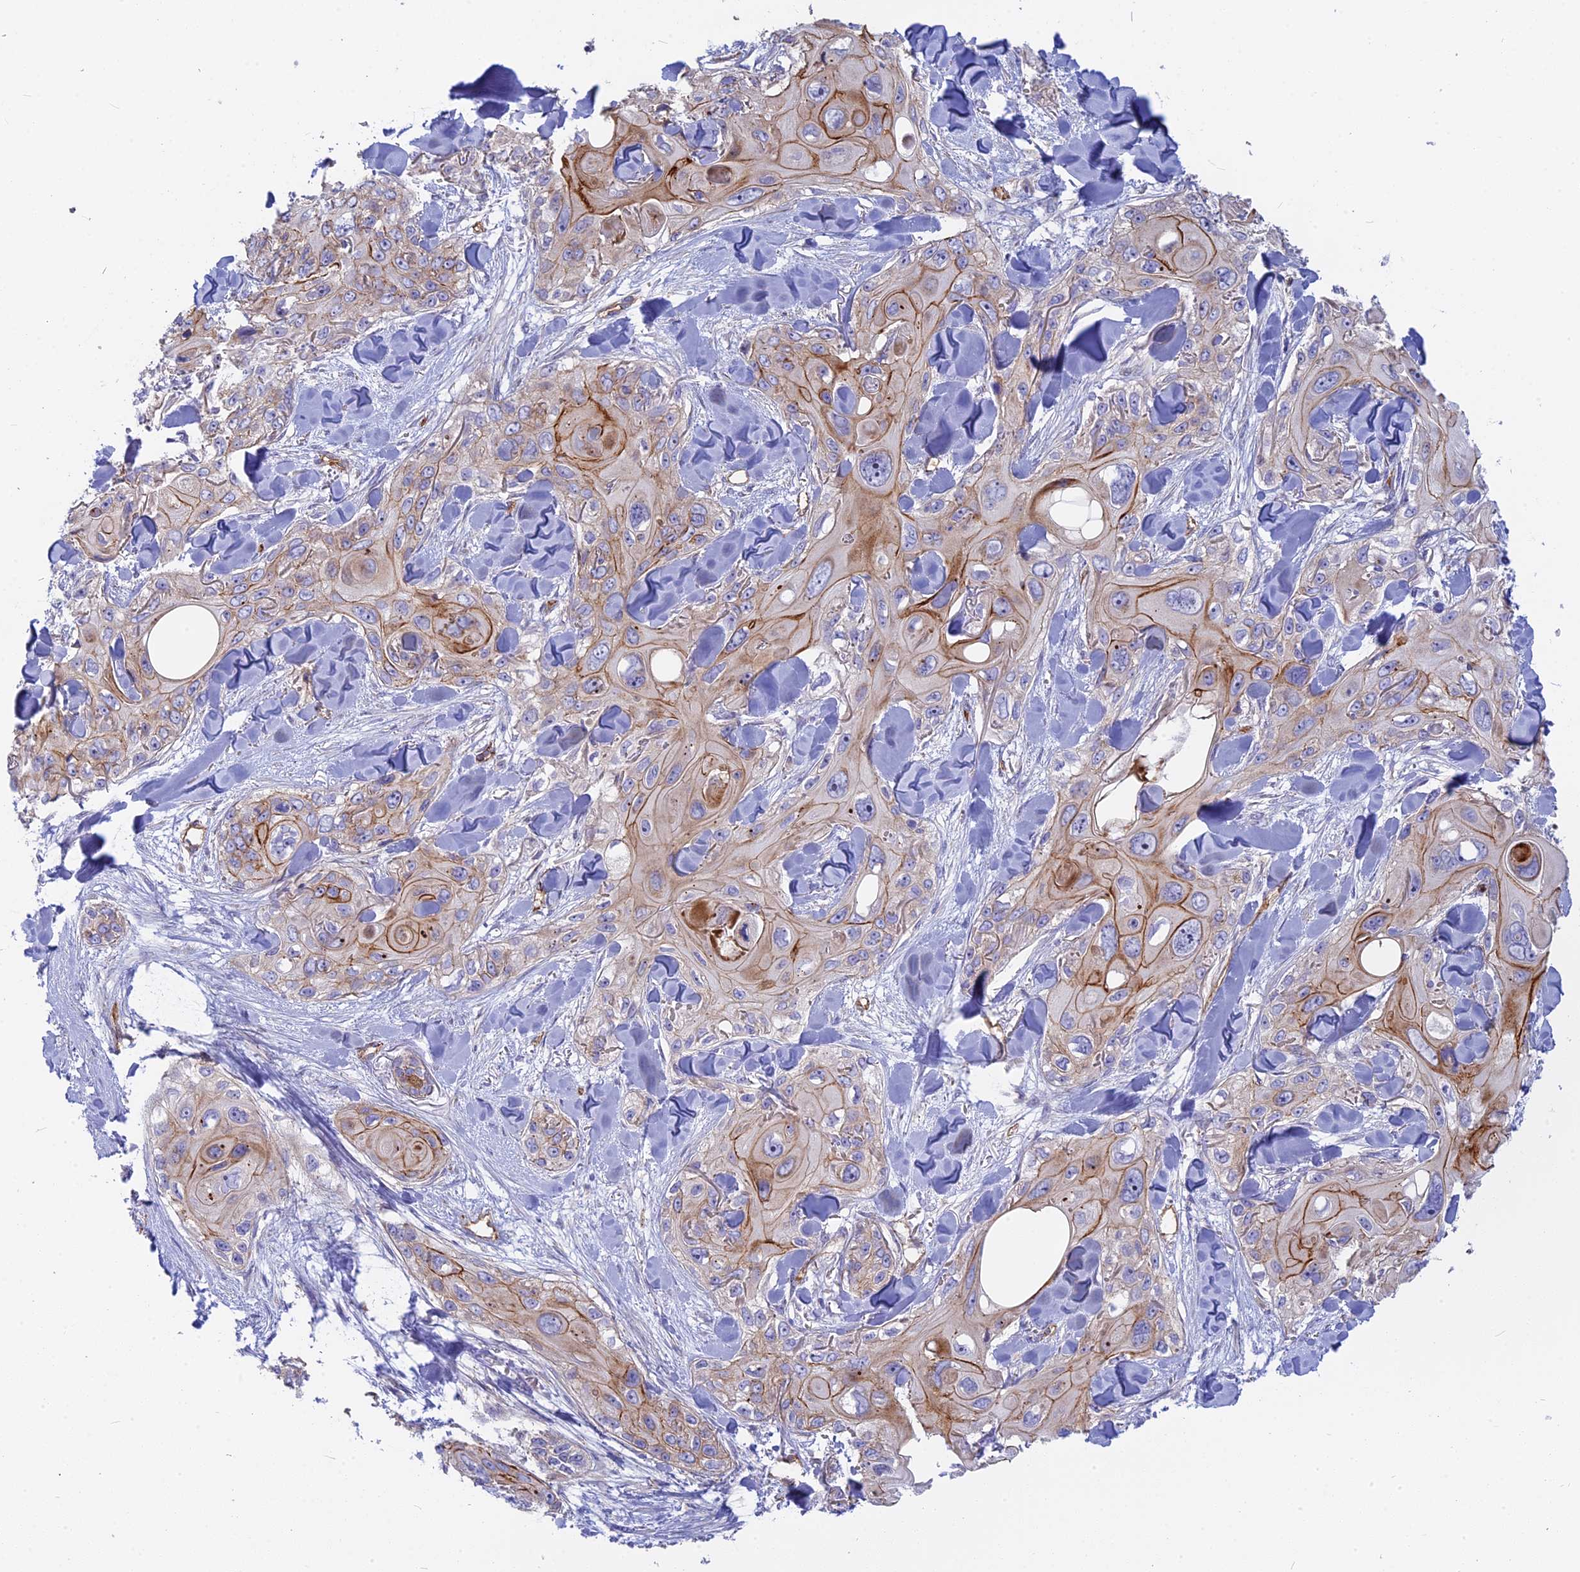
{"staining": {"intensity": "moderate", "quantity": ">75%", "location": "cytoplasmic/membranous"}, "tissue": "skin cancer", "cell_type": "Tumor cells", "image_type": "cancer", "snomed": [{"axis": "morphology", "description": "Normal tissue, NOS"}, {"axis": "morphology", "description": "Squamous cell carcinoma, NOS"}, {"axis": "topography", "description": "Skin"}], "caption": "An IHC photomicrograph of neoplastic tissue is shown. Protein staining in brown highlights moderate cytoplasmic/membranous positivity in skin cancer within tumor cells.", "gene": "CNBD2", "patient": {"sex": "male", "age": 72}}